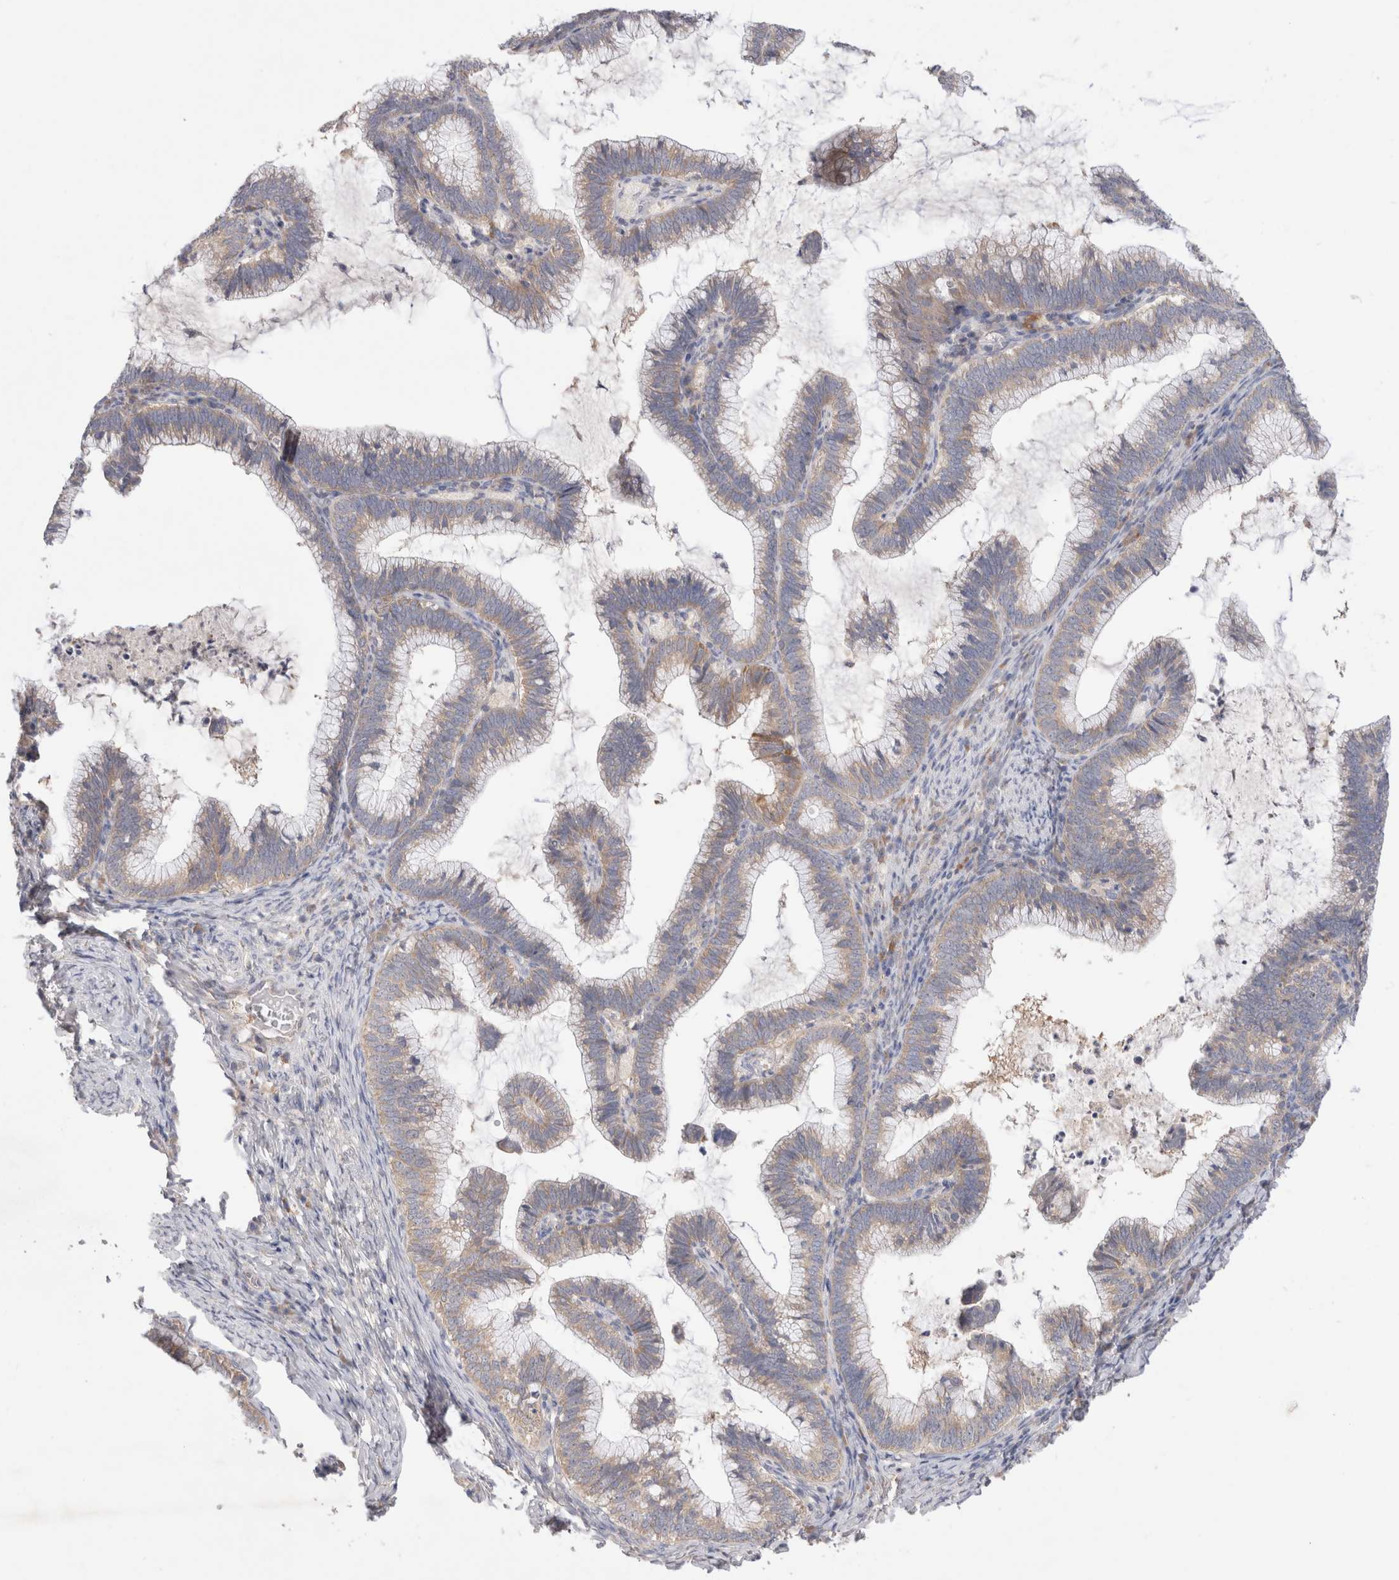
{"staining": {"intensity": "weak", "quantity": "25%-75%", "location": "cytoplasmic/membranous"}, "tissue": "cervical cancer", "cell_type": "Tumor cells", "image_type": "cancer", "snomed": [{"axis": "morphology", "description": "Adenocarcinoma, NOS"}, {"axis": "topography", "description": "Cervix"}], "caption": "Weak cytoplasmic/membranous protein expression is identified in about 25%-75% of tumor cells in cervical cancer.", "gene": "IFT74", "patient": {"sex": "female", "age": 36}}